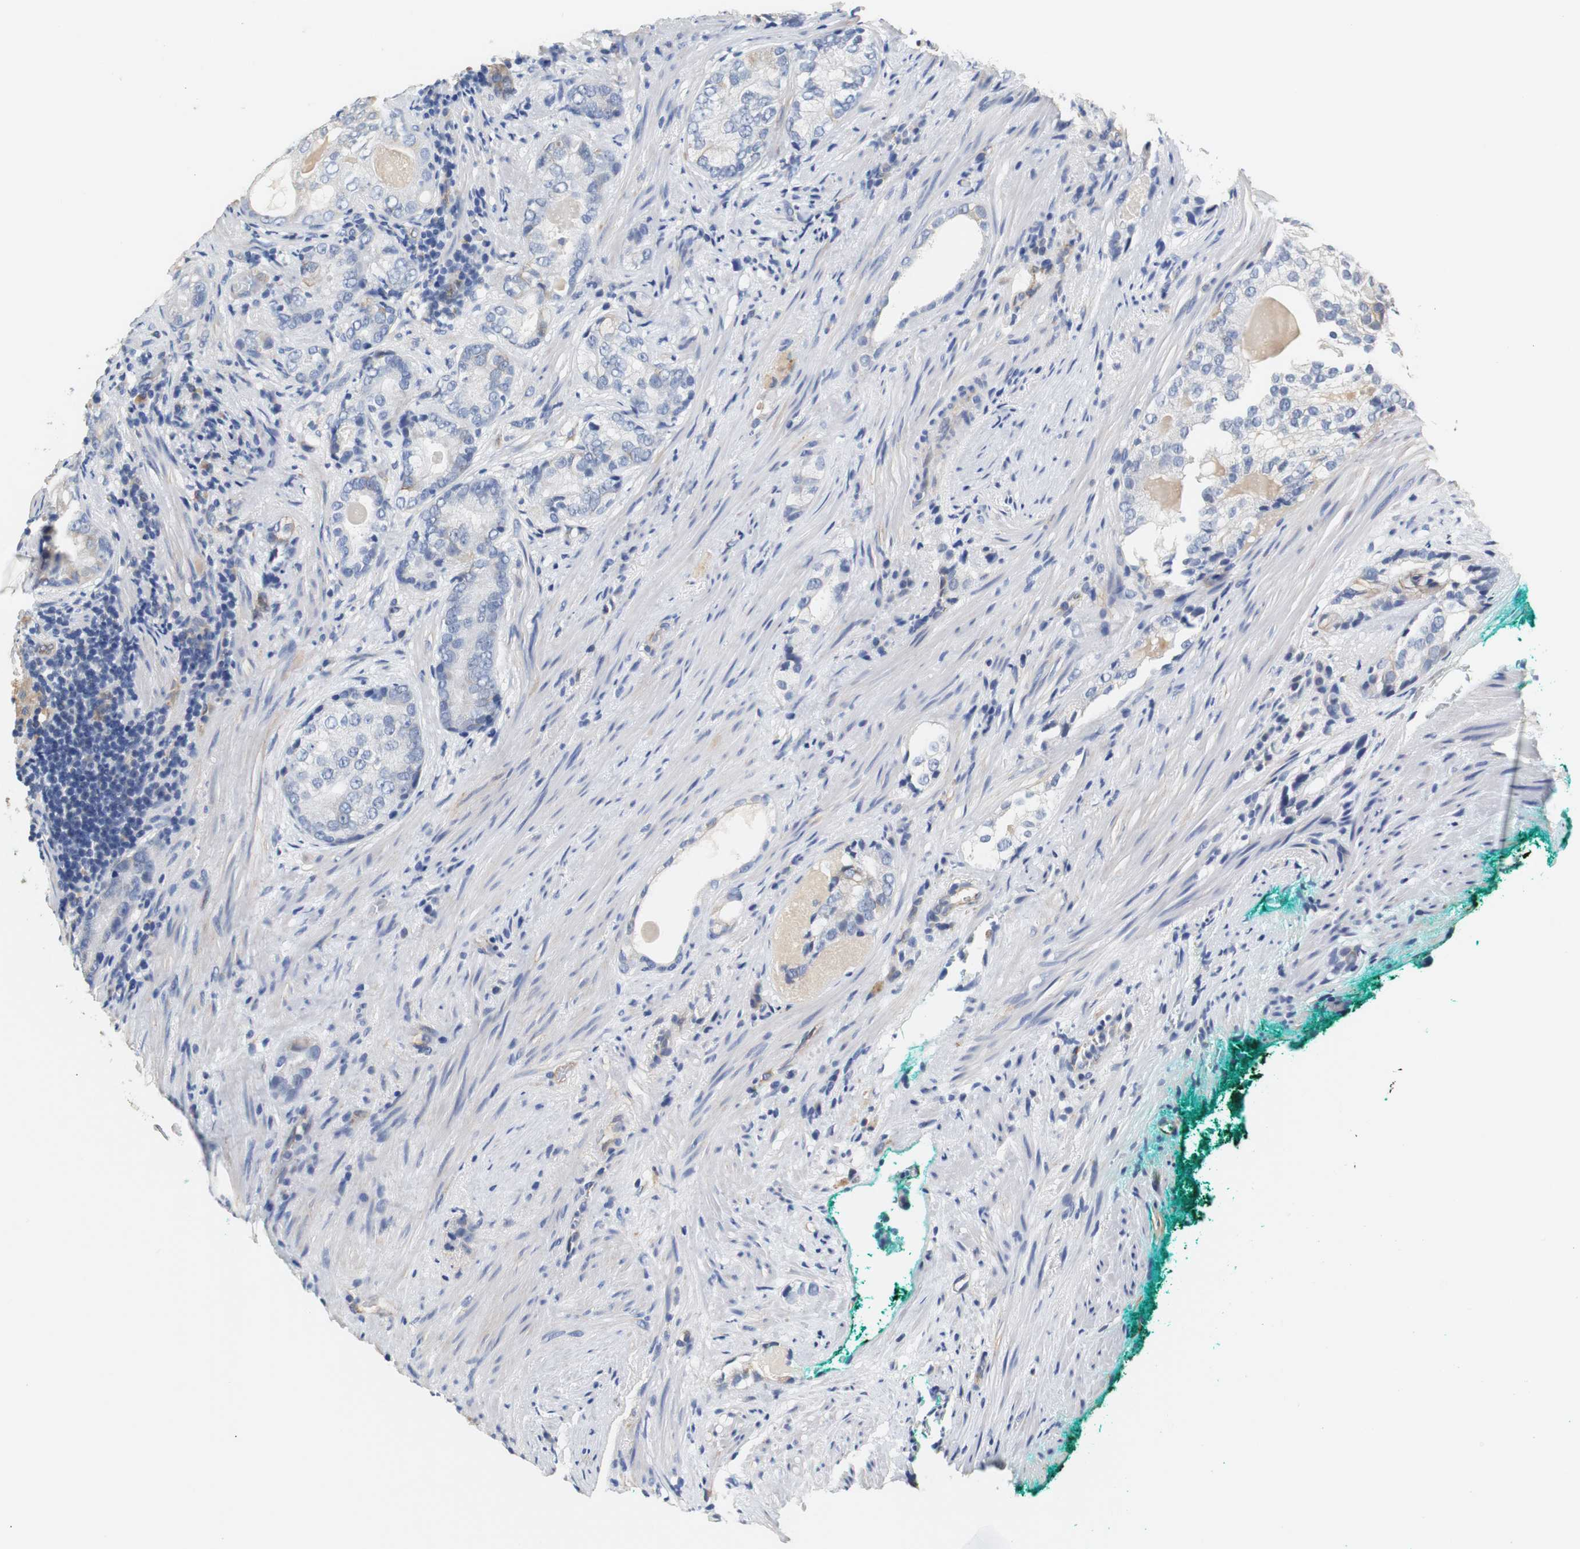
{"staining": {"intensity": "negative", "quantity": "none", "location": "none"}, "tissue": "prostate cancer", "cell_type": "Tumor cells", "image_type": "cancer", "snomed": [{"axis": "morphology", "description": "Adenocarcinoma, High grade"}, {"axis": "topography", "description": "Prostate"}], "caption": "The photomicrograph shows no staining of tumor cells in high-grade adenocarcinoma (prostate).", "gene": "PCK1", "patient": {"sex": "male", "age": 66}}